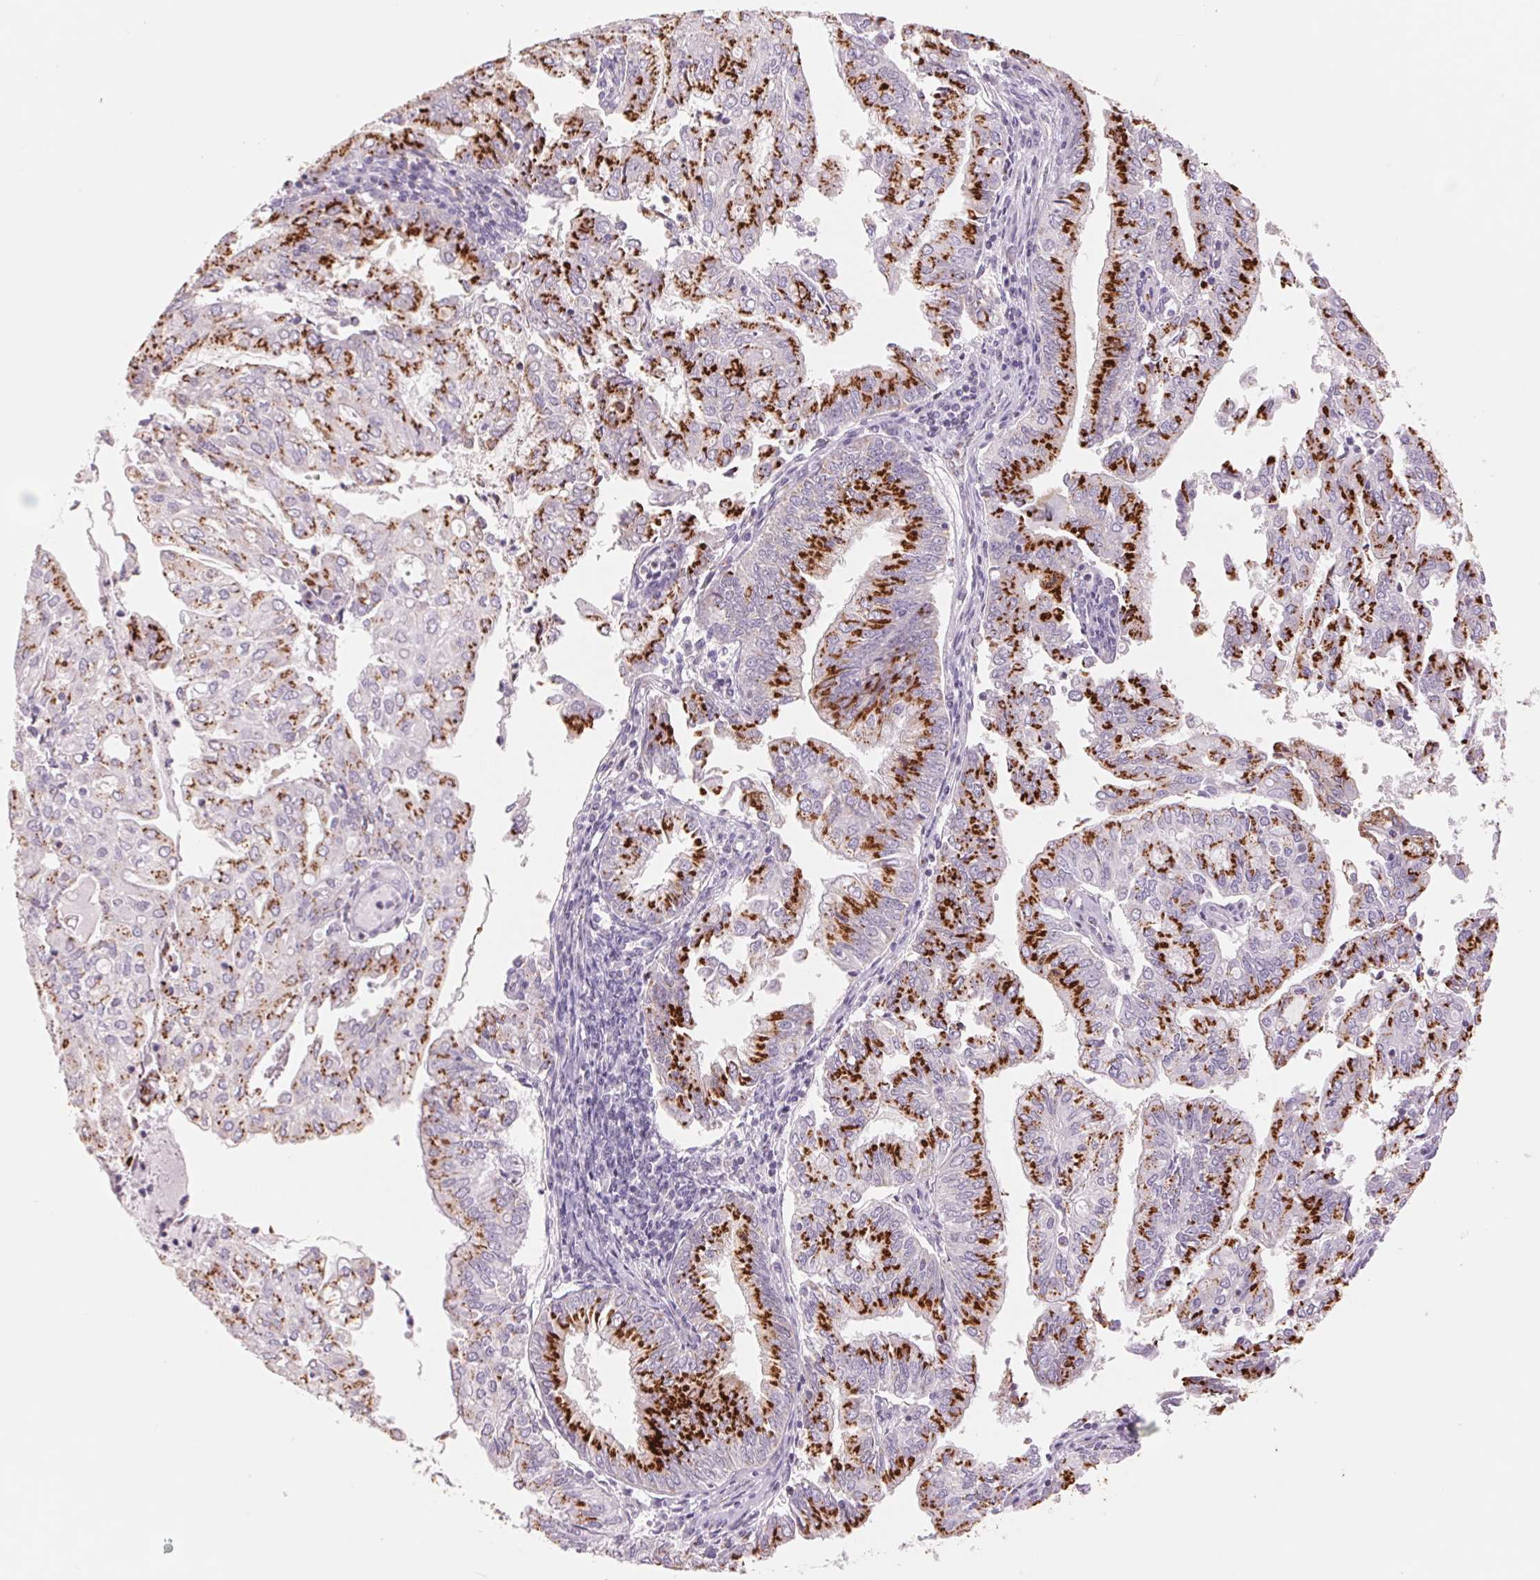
{"staining": {"intensity": "strong", "quantity": ">75%", "location": "cytoplasmic/membranous"}, "tissue": "endometrial cancer", "cell_type": "Tumor cells", "image_type": "cancer", "snomed": [{"axis": "morphology", "description": "Adenocarcinoma, NOS"}, {"axis": "topography", "description": "Endometrium"}], "caption": "Strong cytoplasmic/membranous positivity is appreciated in about >75% of tumor cells in adenocarcinoma (endometrial).", "gene": "GALNT7", "patient": {"sex": "female", "age": 61}}